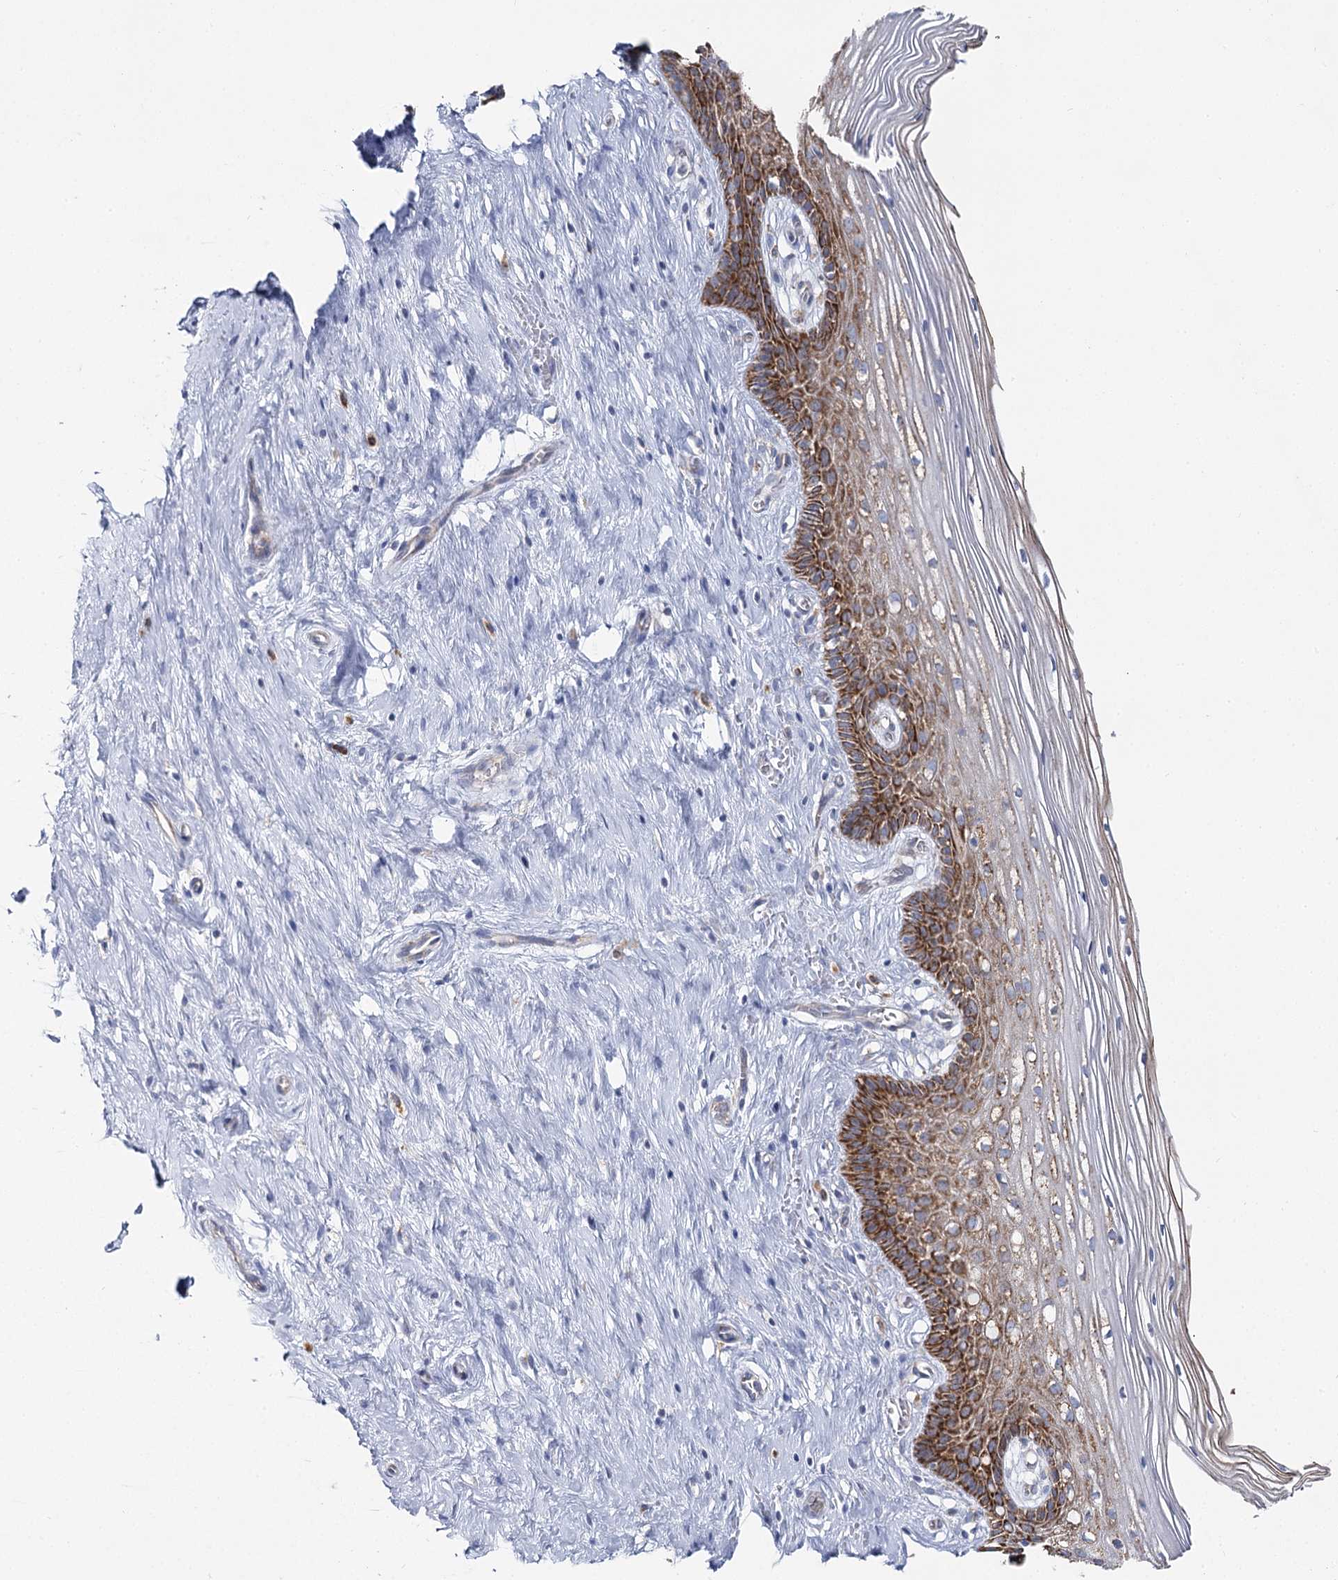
{"staining": {"intensity": "moderate", "quantity": ">75%", "location": "cytoplasmic/membranous"}, "tissue": "cervix", "cell_type": "Glandular cells", "image_type": "normal", "snomed": [{"axis": "morphology", "description": "Normal tissue, NOS"}, {"axis": "topography", "description": "Cervix"}], "caption": "Human cervix stained for a protein (brown) demonstrates moderate cytoplasmic/membranous positive staining in about >75% of glandular cells.", "gene": "THUMPD3", "patient": {"sex": "female", "age": 33}}